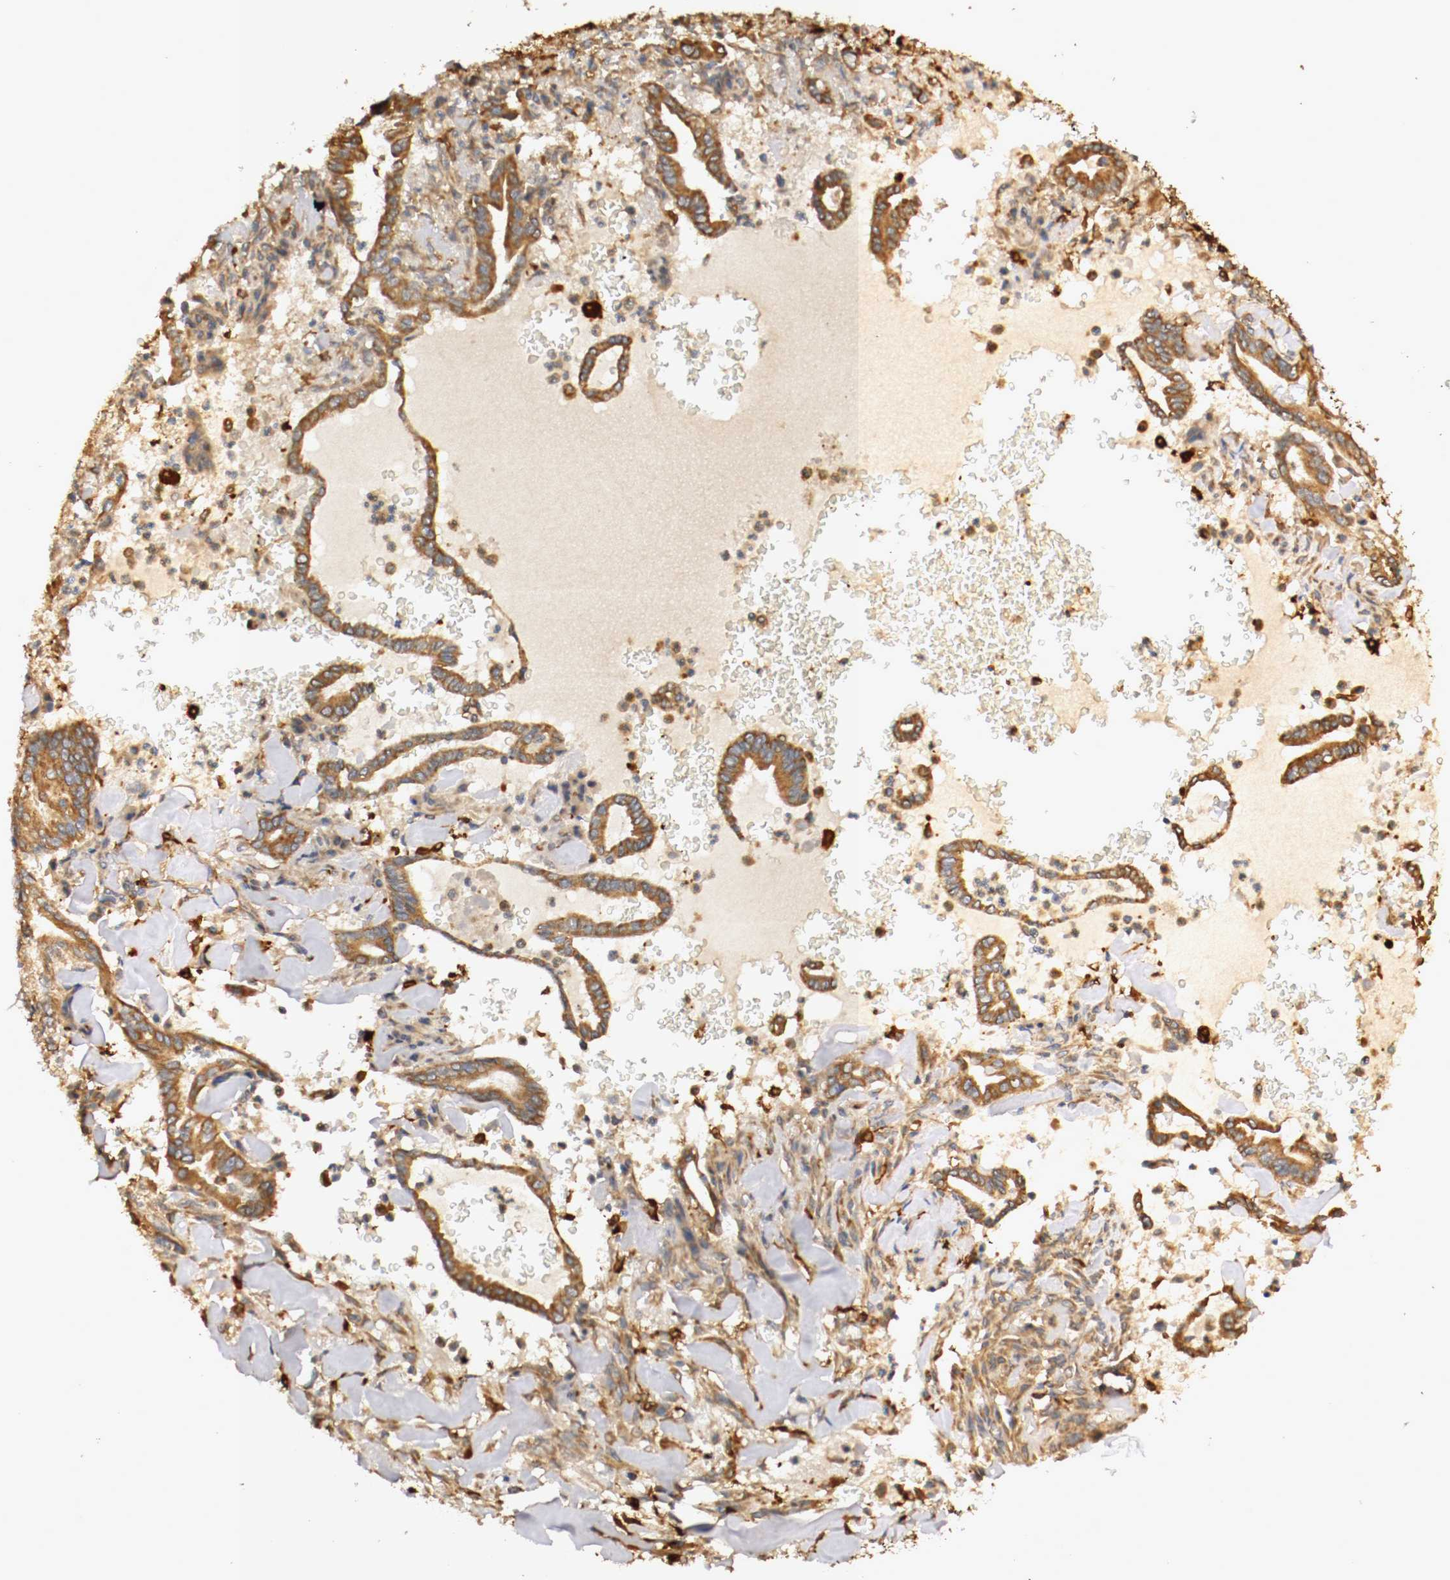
{"staining": {"intensity": "moderate", "quantity": ">75%", "location": "cytoplasmic/membranous"}, "tissue": "liver cancer", "cell_type": "Tumor cells", "image_type": "cancer", "snomed": [{"axis": "morphology", "description": "Cholangiocarcinoma"}, {"axis": "topography", "description": "Liver"}], "caption": "Human liver cholangiocarcinoma stained for a protein (brown) reveals moderate cytoplasmic/membranous positive expression in approximately >75% of tumor cells.", "gene": "VEZT", "patient": {"sex": "female", "age": 67}}